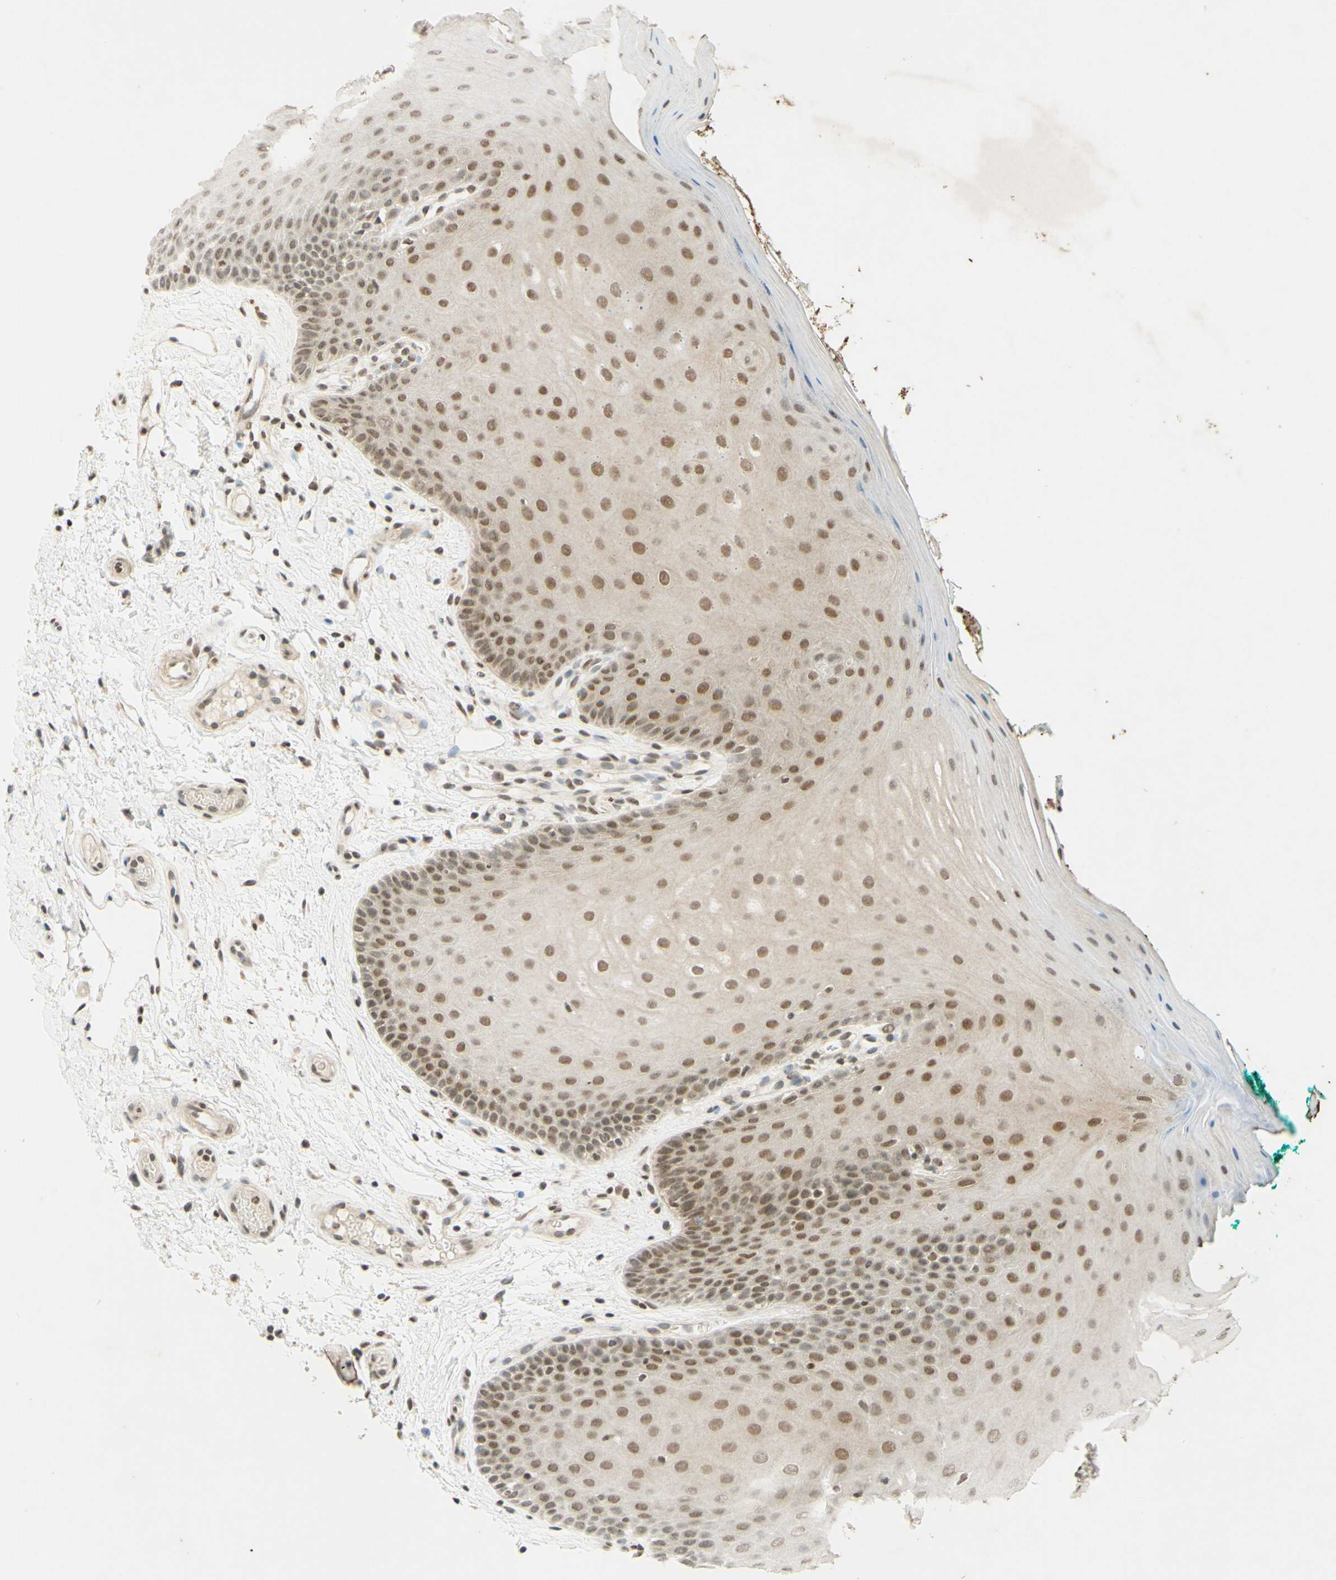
{"staining": {"intensity": "moderate", "quantity": ">75%", "location": "nuclear"}, "tissue": "oral mucosa", "cell_type": "Squamous epithelial cells", "image_type": "normal", "snomed": [{"axis": "morphology", "description": "Normal tissue, NOS"}, {"axis": "topography", "description": "Skeletal muscle"}, {"axis": "topography", "description": "Oral tissue"}], "caption": "This micrograph demonstrates immunohistochemistry staining of unremarkable oral mucosa, with medium moderate nuclear positivity in about >75% of squamous epithelial cells.", "gene": "SMARCB1", "patient": {"sex": "male", "age": 58}}